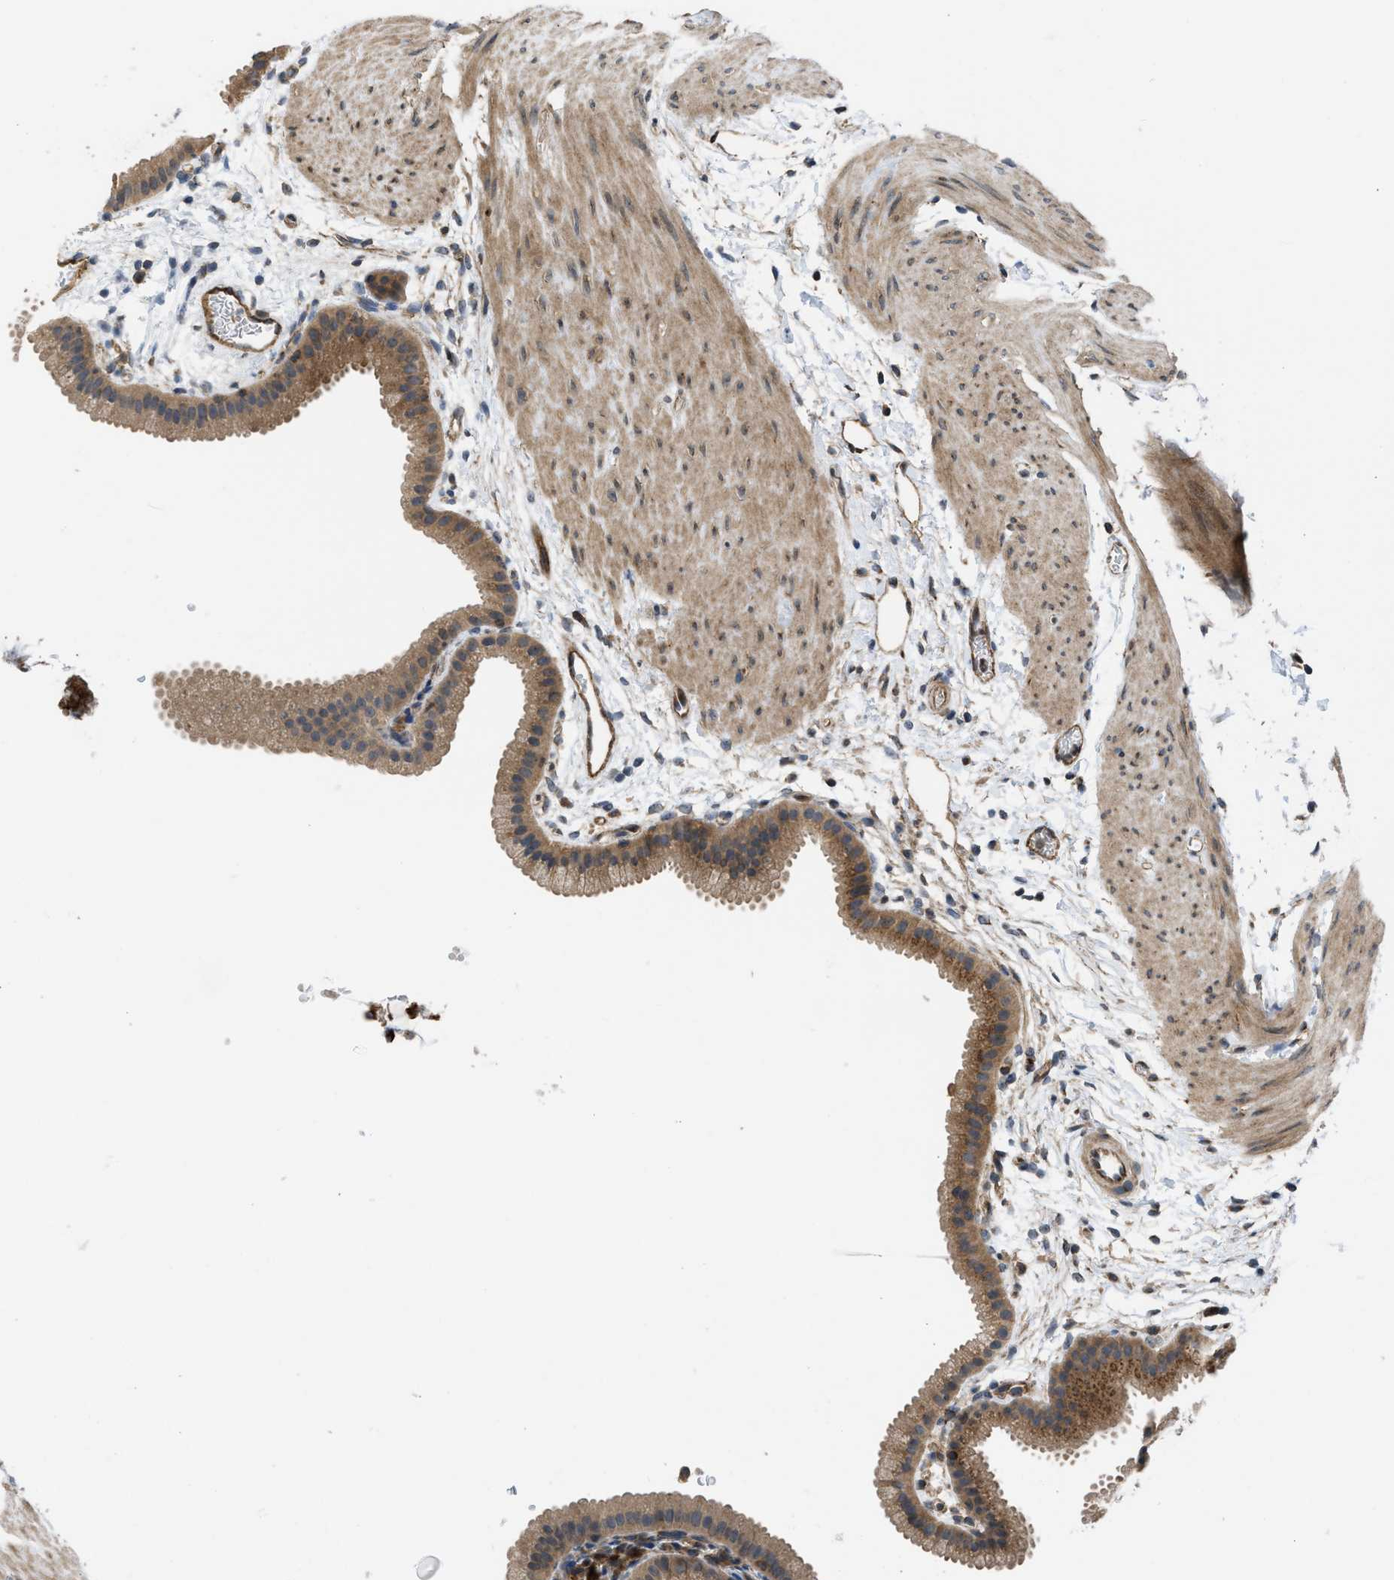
{"staining": {"intensity": "moderate", "quantity": ">75%", "location": "cytoplasmic/membranous,nuclear"}, "tissue": "gallbladder", "cell_type": "Glandular cells", "image_type": "normal", "snomed": [{"axis": "morphology", "description": "Normal tissue, NOS"}, {"axis": "topography", "description": "Gallbladder"}], "caption": "DAB (3,3'-diaminobenzidine) immunohistochemical staining of unremarkable human gallbladder displays moderate cytoplasmic/membranous,nuclear protein staining in about >75% of glandular cells.", "gene": "GPATCH2L", "patient": {"sex": "female", "age": 64}}